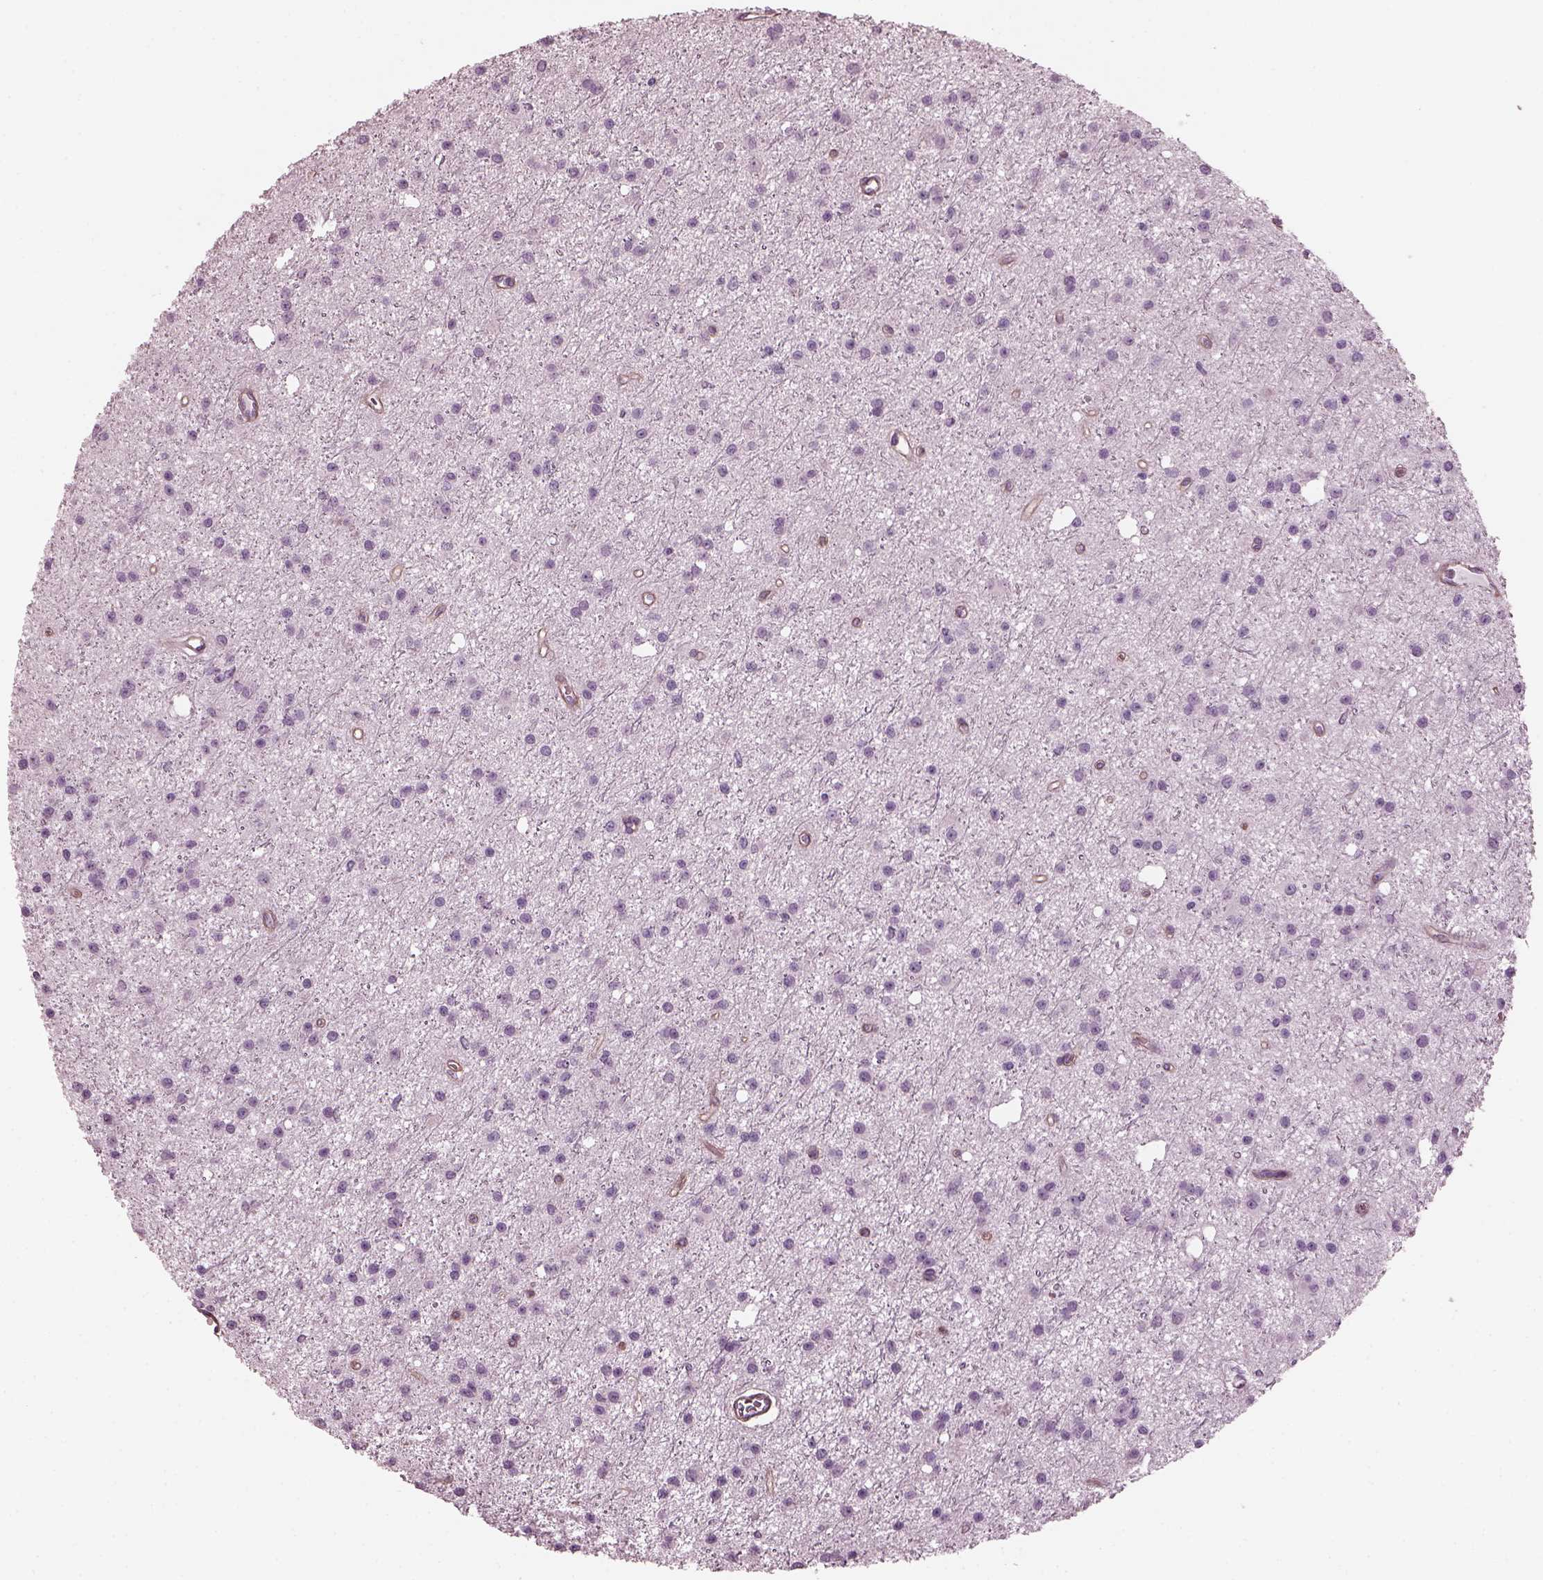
{"staining": {"intensity": "negative", "quantity": "none", "location": "none"}, "tissue": "glioma", "cell_type": "Tumor cells", "image_type": "cancer", "snomed": [{"axis": "morphology", "description": "Glioma, malignant, Low grade"}, {"axis": "topography", "description": "Brain"}], "caption": "The immunohistochemistry image has no significant staining in tumor cells of glioma tissue.", "gene": "BFSP1", "patient": {"sex": "male", "age": 27}}